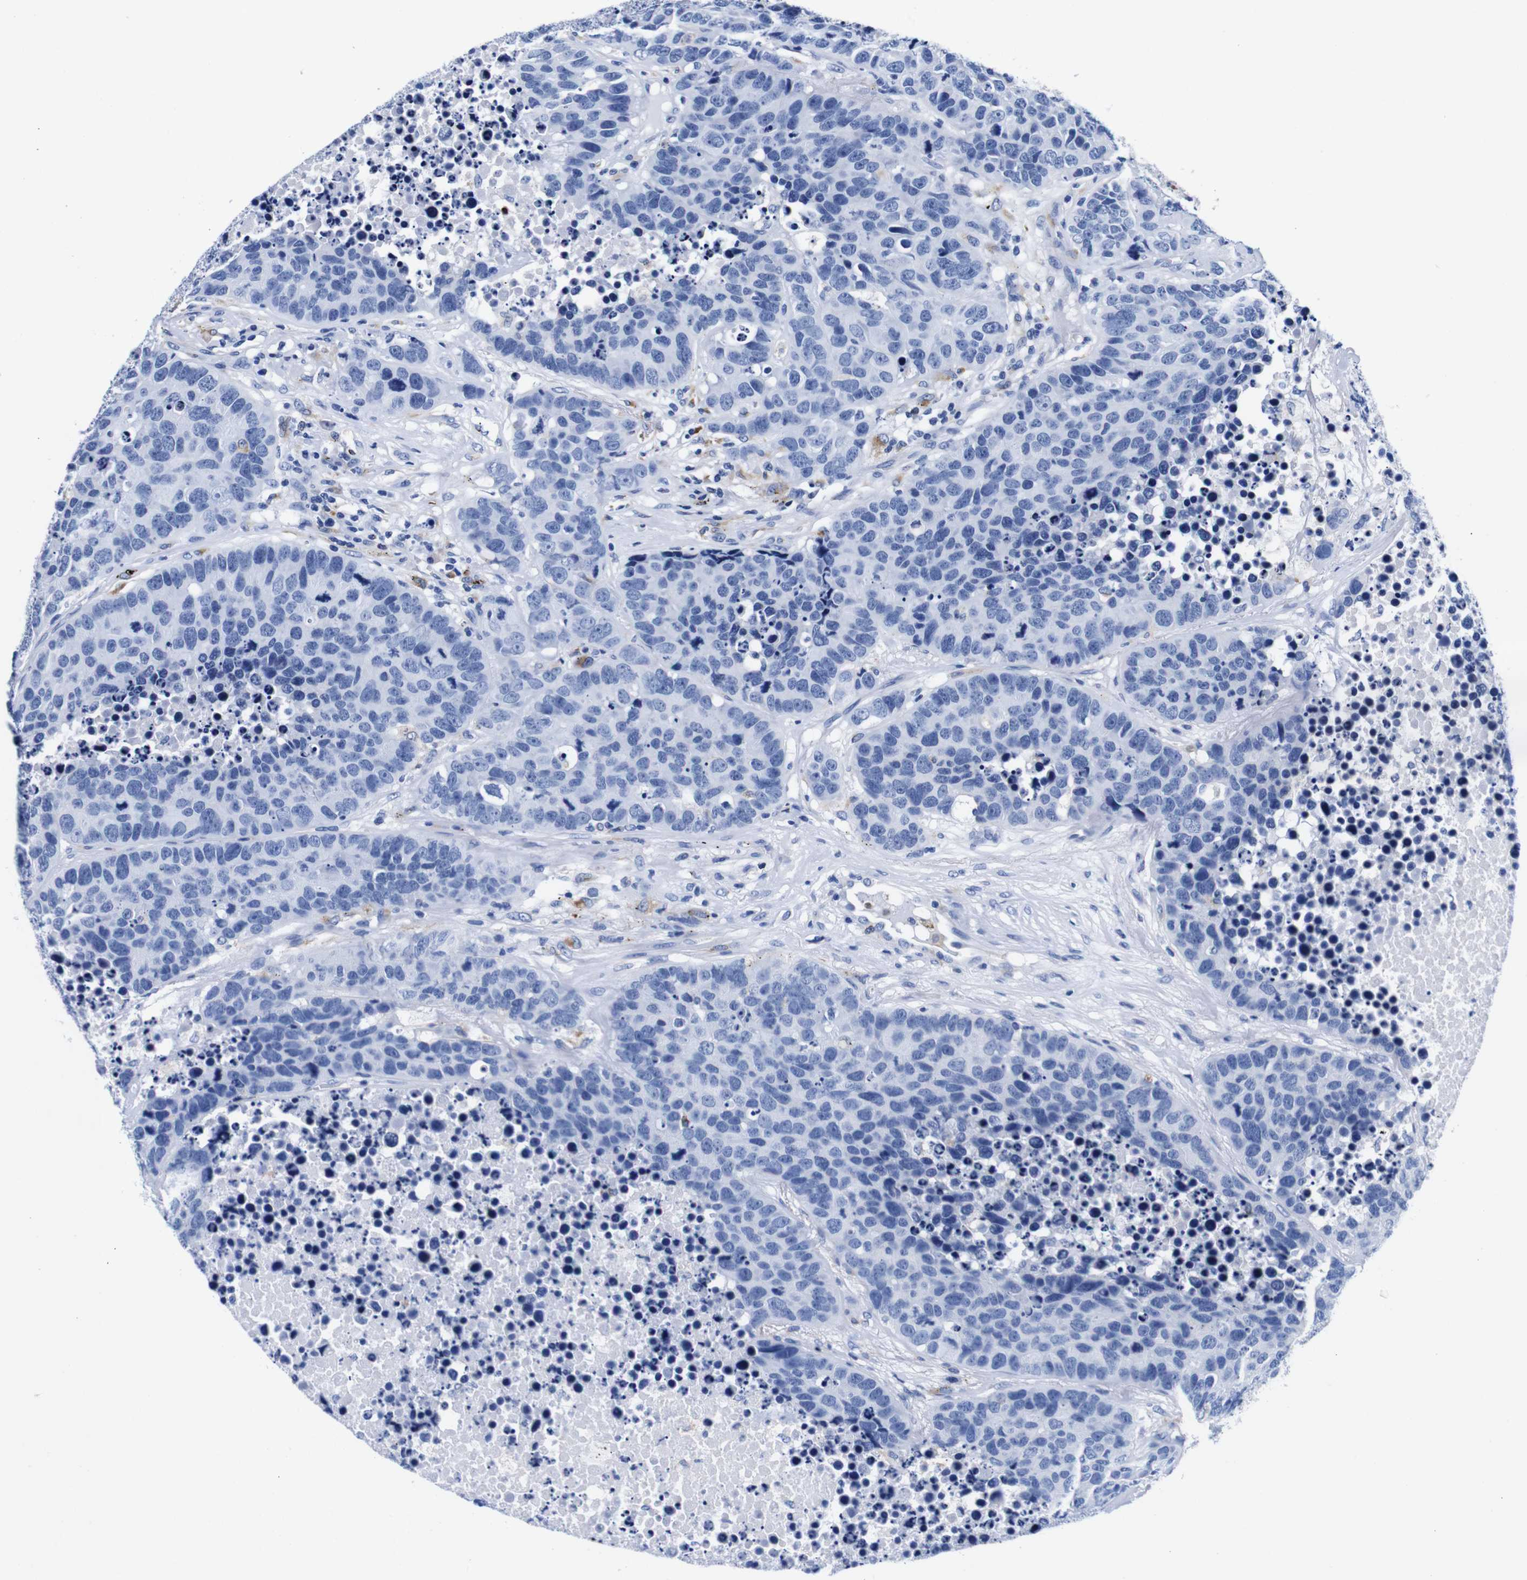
{"staining": {"intensity": "negative", "quantity": "none", "location": "none"}, "tissue": "carcinoid", "cell_type": "Tumor cells", "image_type": "cancer", "snomed": [{"axis": "morphology", "description": "Carcinoid, malignant, NOS"}, {"axis": "topography", "description": "Lung"}], "caption": "This is a histopathology image of IHC staining of malignant carcinoid, which shows no expression in tumor cells.", "gene": "HLA-DMB", "patient": {"sex": "male", "age": 60}}